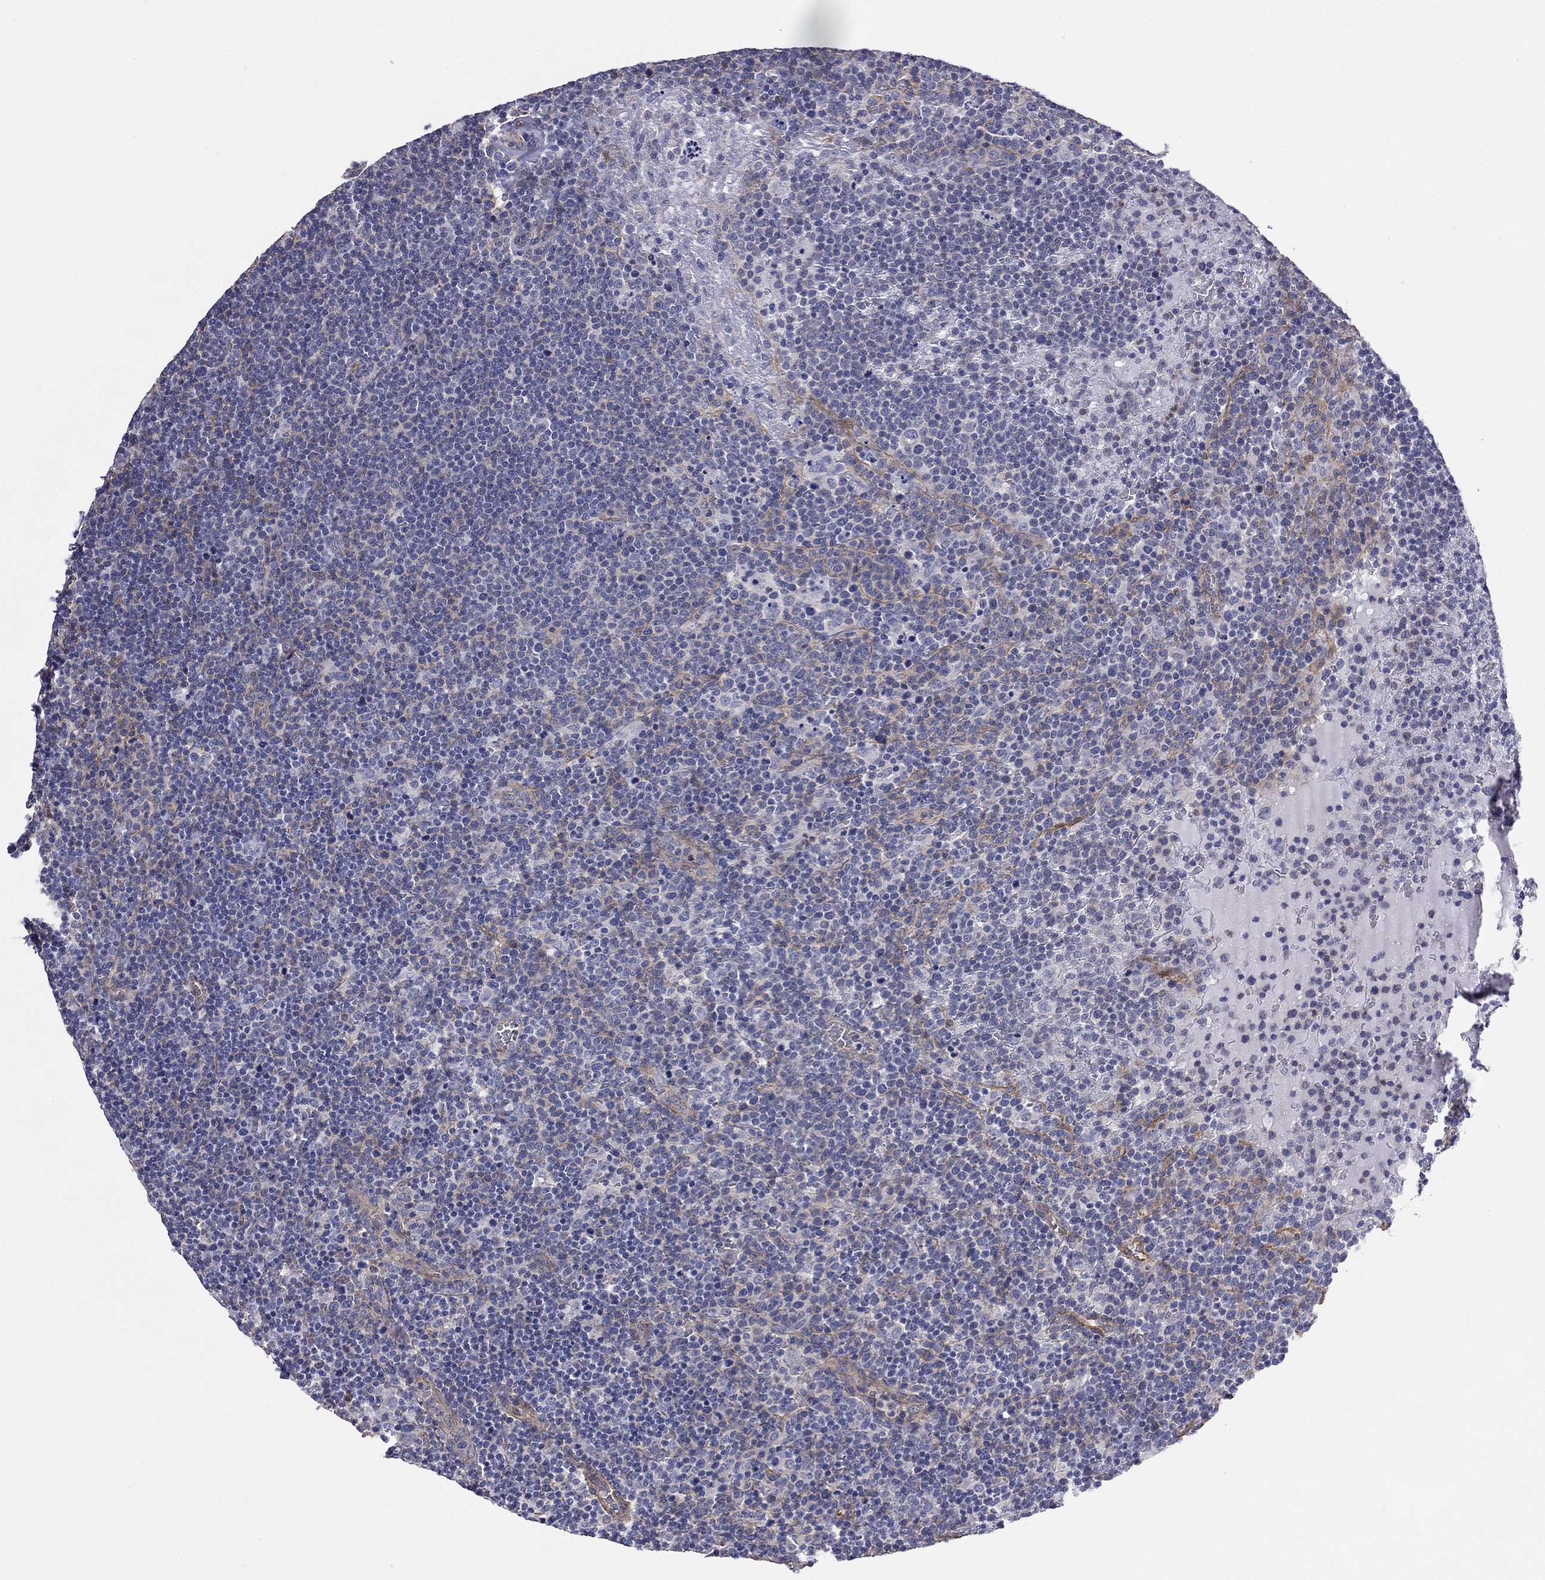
{"staining": {"intensity": "negative", "quantity": "none", "location": "none"}, "tissue": "lymphoma", "cell_type": "Tumor cells", "image_type": "cancer", "snomed": [{"axis": "morphology", "description": "Malignant lymphoma, non-Hodgkin's type, High grade"}, {"axis": "topography", "description": "Lymph node"}], "caption": "Immunohistochemical staining of human lymphoma reveals no significant expression in tumor cells. Brightfield microscopy of immunohistochemistry (IHC) stained with DAB (3,3'-diaminobenzidine) (brown) and hematoxylin (blue), captured at high magnification.", "gene": "TCHH", "patient": {"sex": "male", "age": 61}}